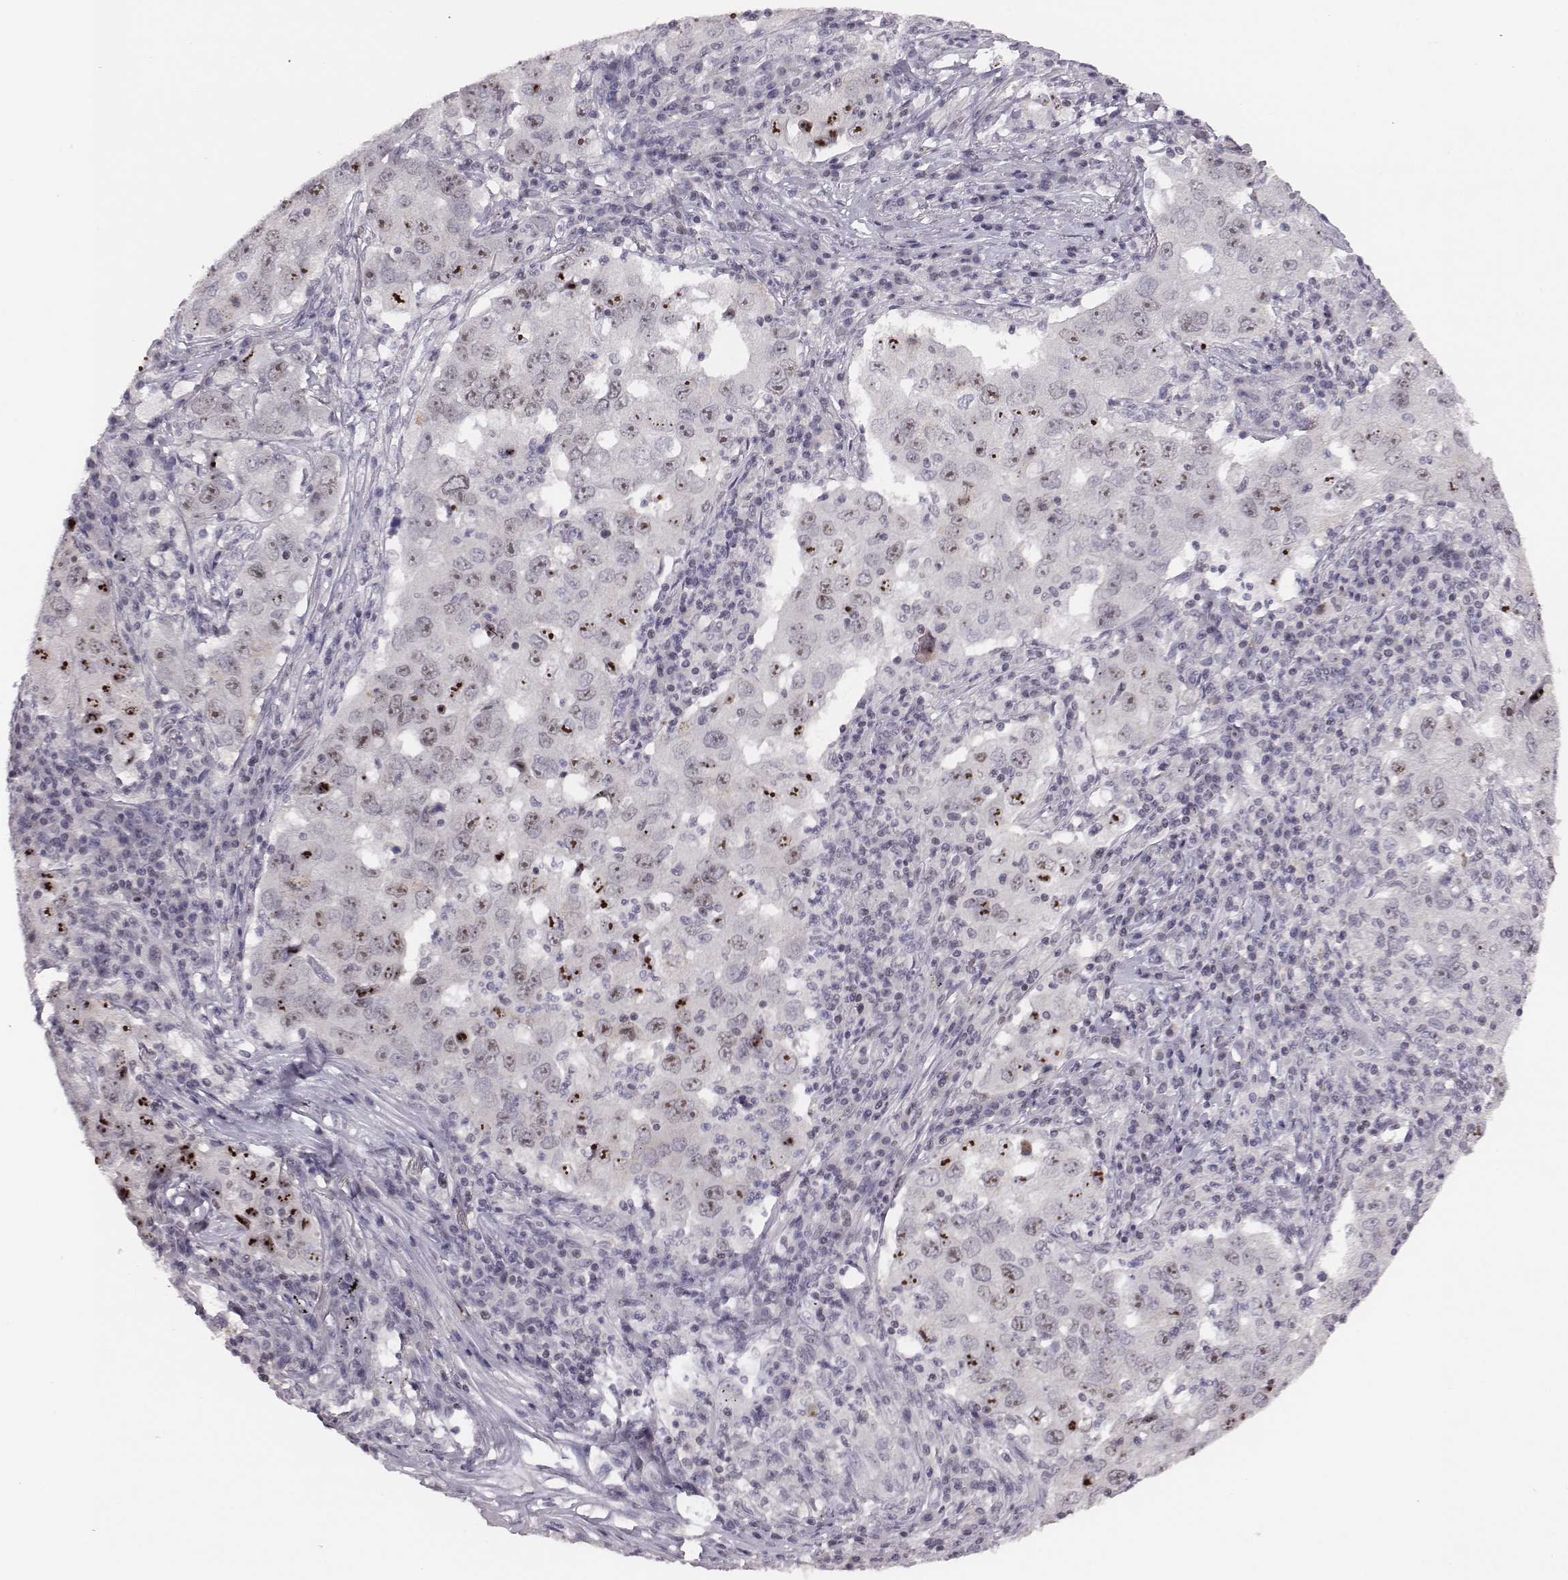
{"staining": {"intensity": "strong", "quantity": "25%-75%", "location": "nuclear"}, "tissue": "lung cancer", "cell_type": "Tumor cells", "image_type": "cancer", "snomed": [{"axis": "morphology", "description": "Adenocarcinoma, NOS"}, {"axis": "topography", "description": "Lung"}], "caption": "Lung cancer (adenocarcinoma) stained for a protein shows strong nuclear positivity in tumor cells.", "gene": "NIFK", "patient": {"sex": "male", "age": 73}}